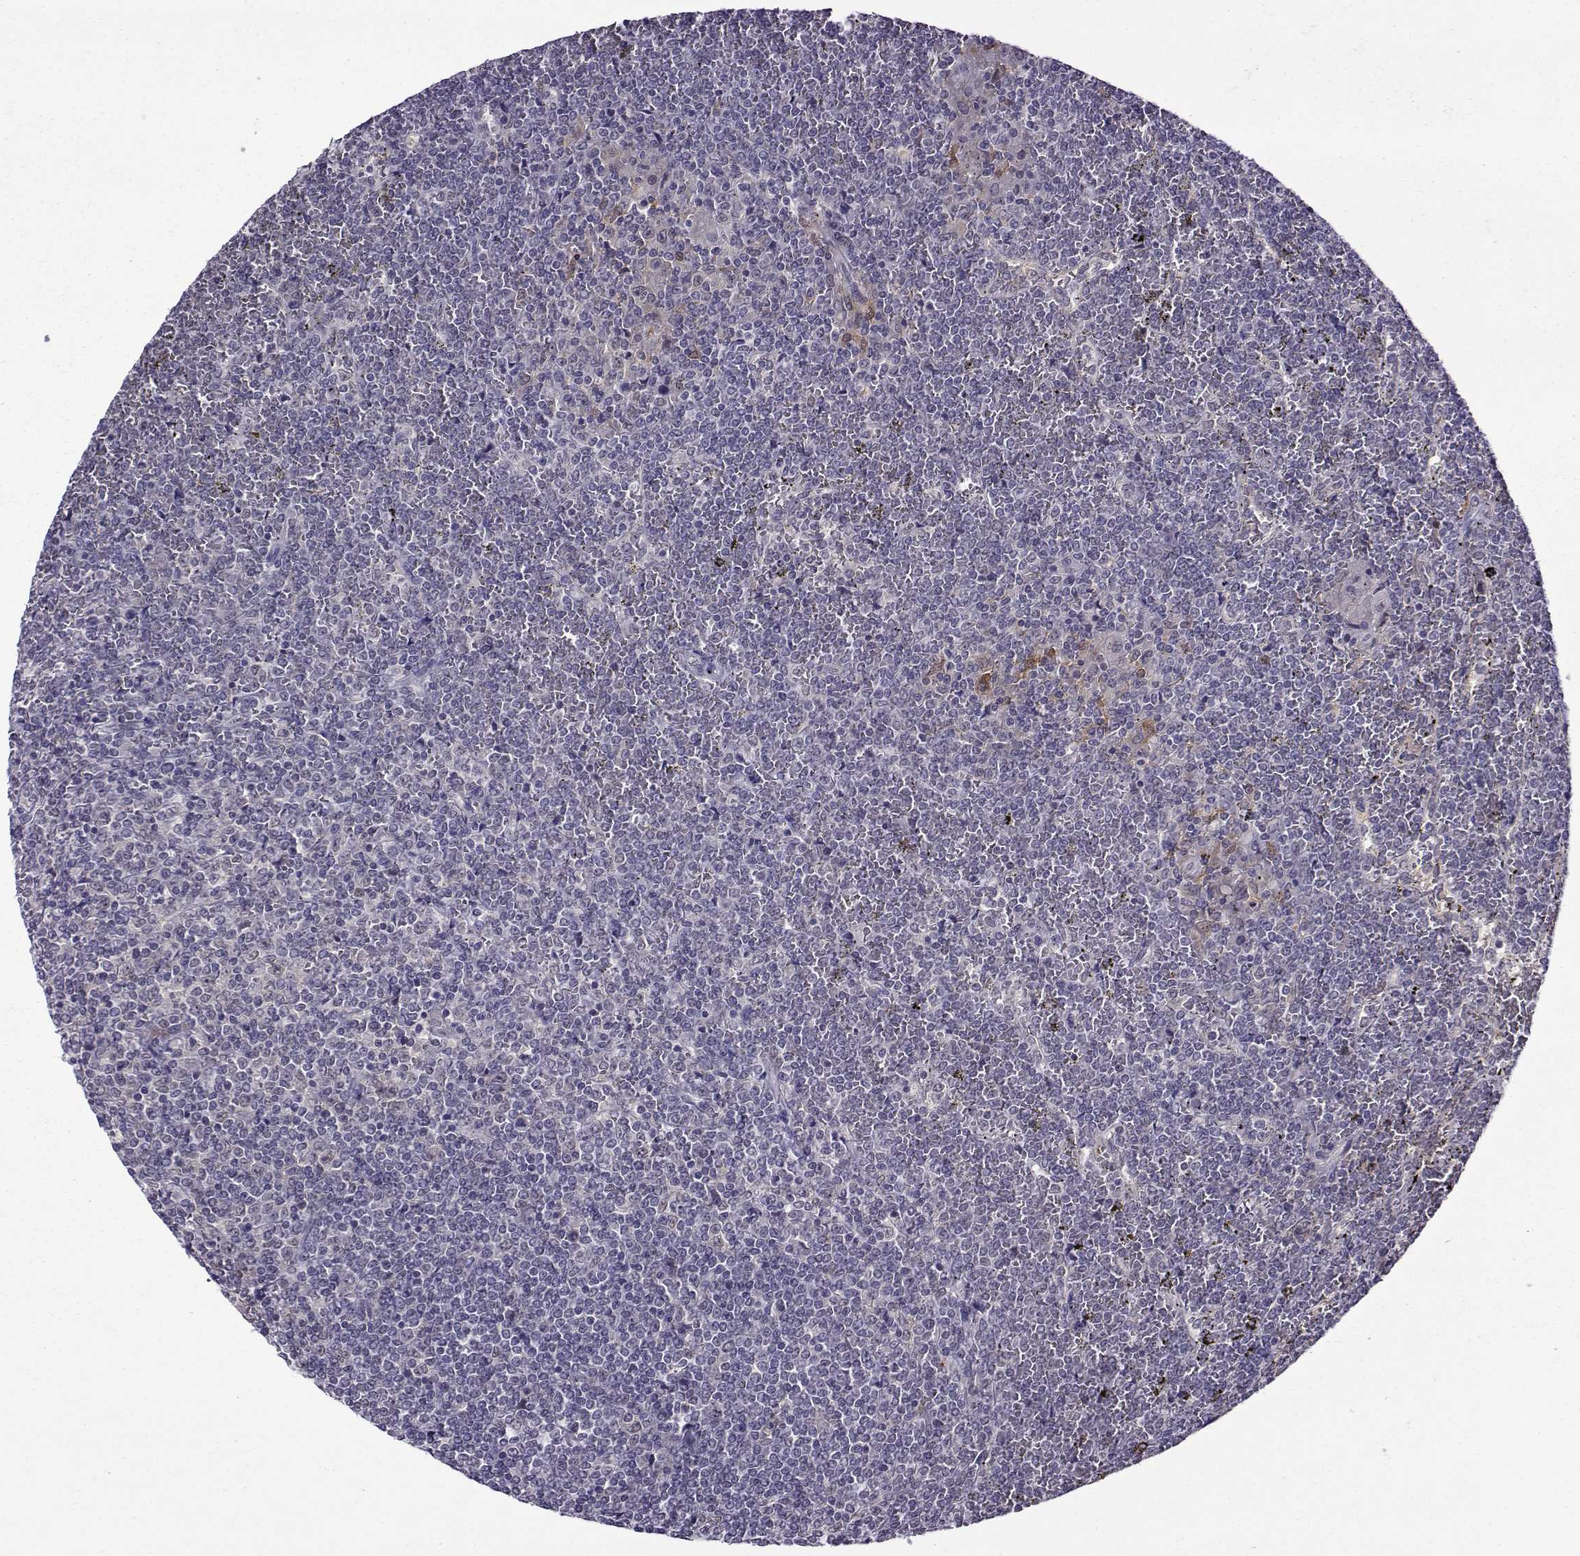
{"staining": {"intensity": "negative", "quantity": "none", "location": "none"}, "tissue": "lymphoma", "cell_type": "Tumor cells", "image_type": "cancer", "snomed": [{"axis": "morphology", "description": "Malignant lymphoma, non-Hodgkin's type, Low grade"}, {"axis": "topography", "description": "Spleen"}], "caption": "Immunohistochemistry histopathology image of neoplastic tissue: lymphoma stained with DAB shows no significant protein staining in tumor cells.", "gene": "DDX20", "patient": {"sex": "female", "age": 19}}